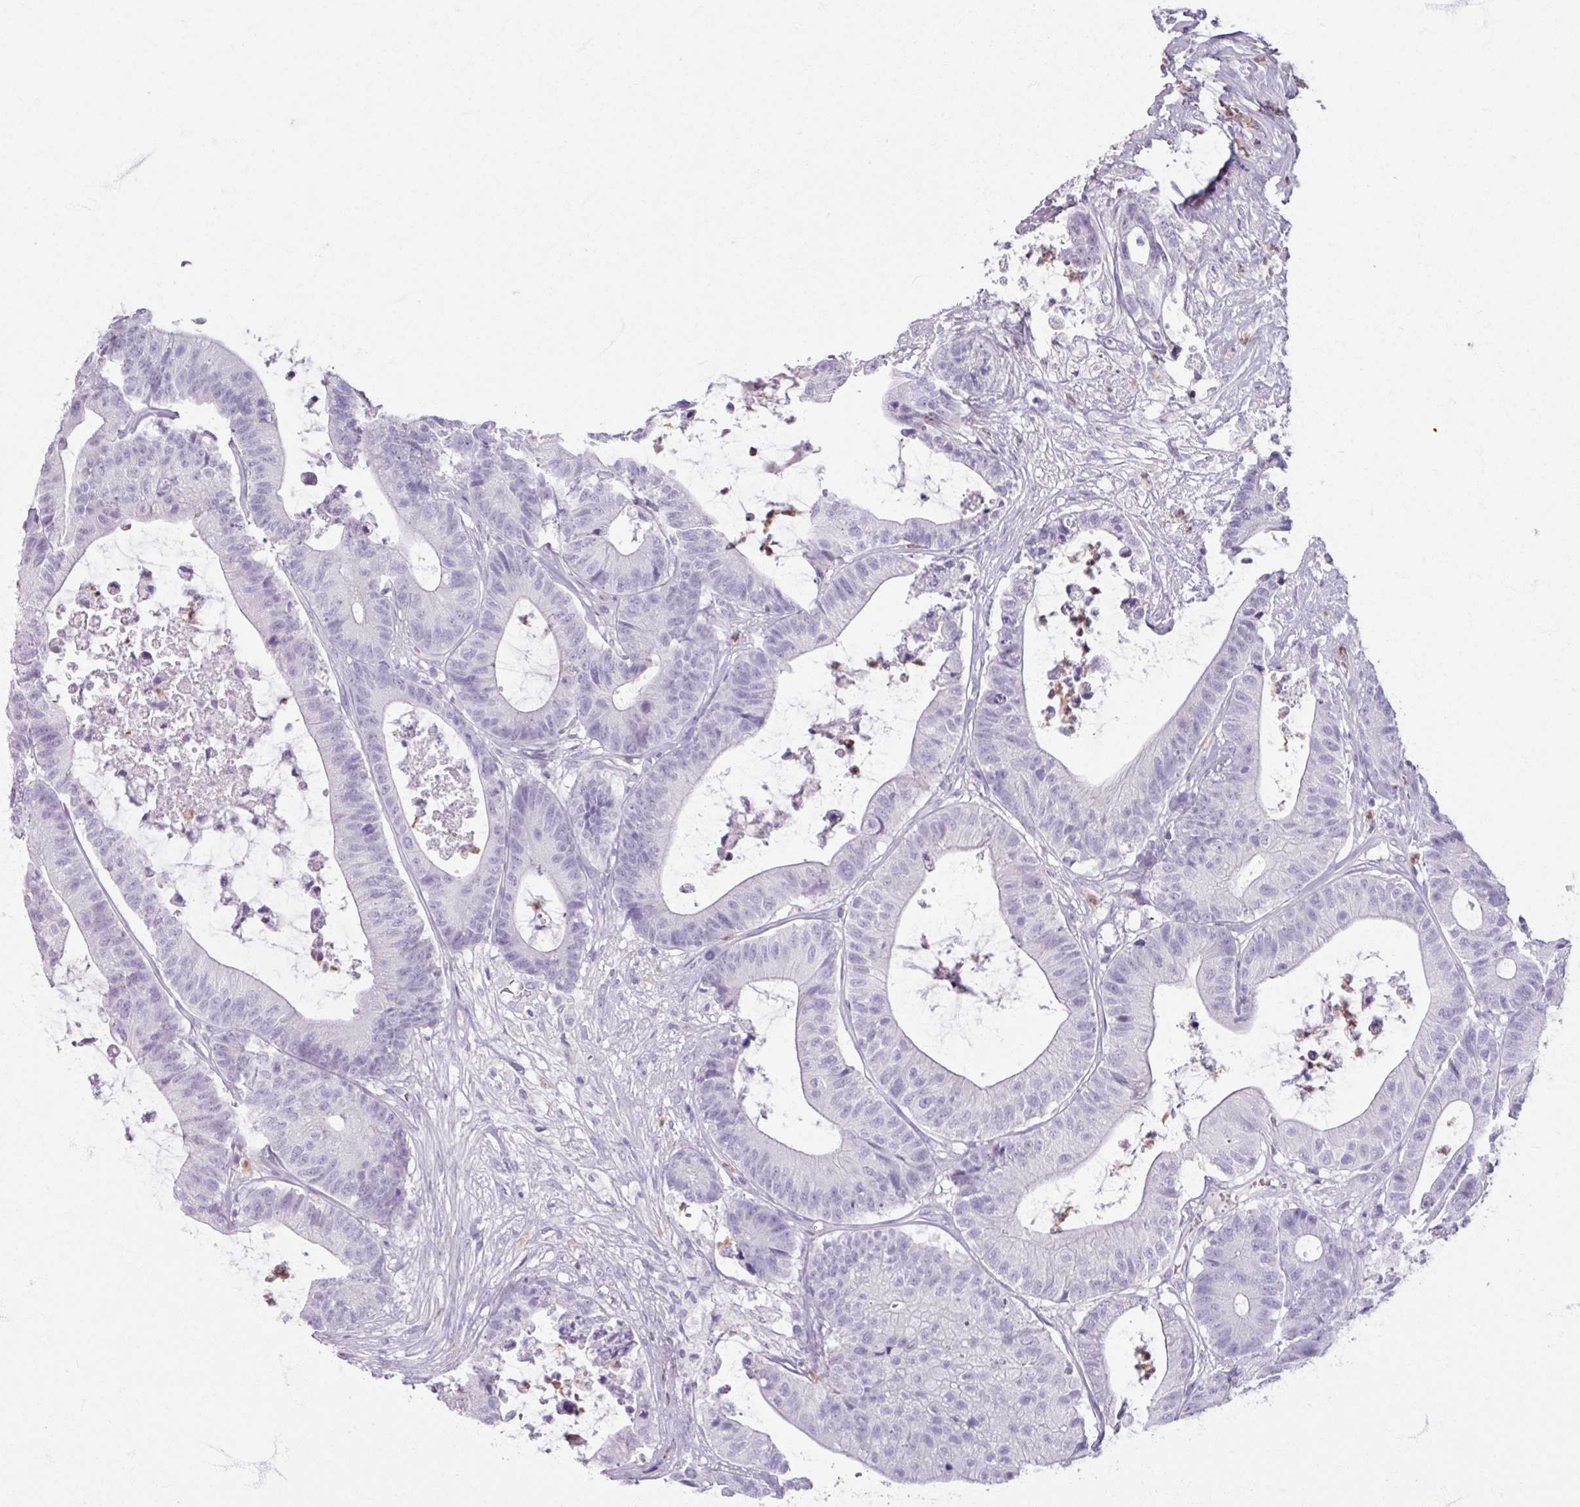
{"staining": {"intensity": "negative", "quantity": "none", "location": "none"}, "tissue": "colorectal cancer", "cell_type": "Tumor cells", "image_type": "cancer", "snomed": [{"axis": "morphology", "description": "Adenocarcinoma, NOS"}, {"axis": "topography", "description": "Colon"}], "caption": "A photomicrograph of human colorectal cancer is negative for staining in tumor cells.", "gene": "ARG1", "patient": {"sex": "female", "age": 84}}